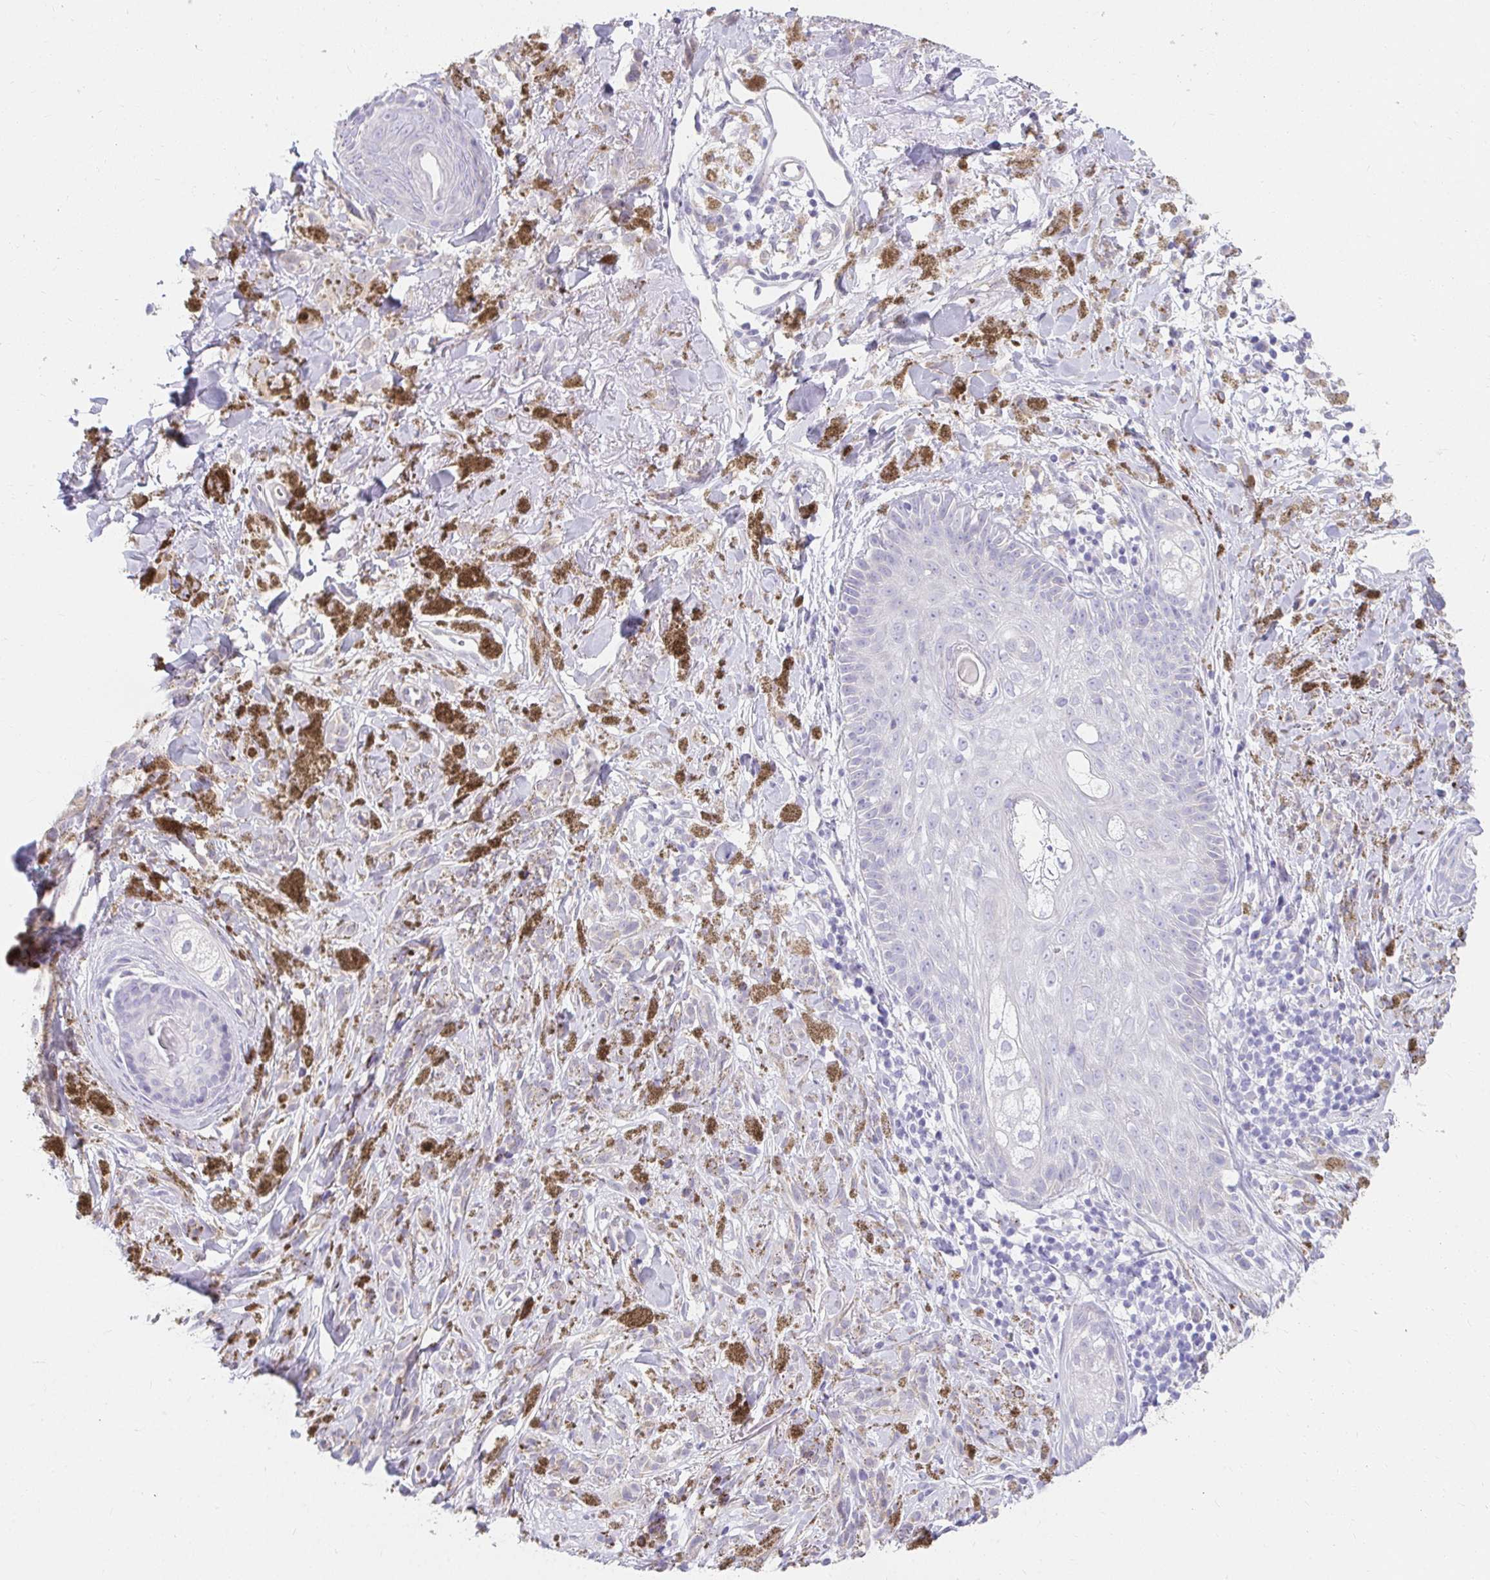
{"staining": {"intensity": "negative", "quantity": "none", "location": "none"}, "tissue": "melanoma", "cell_type": "Tumor cells", "image_type": "cancer", "snomed": [{"axis": "morphology", "description": "Malignant melanoma, NOS"}, {"axis": "topography", "description": "Skin"}], "caption": "Tumor cells show no significant positivity in malignant melanoma.", "gene": "VGLL1", "patient": {"sex": "male", "age": 85}}